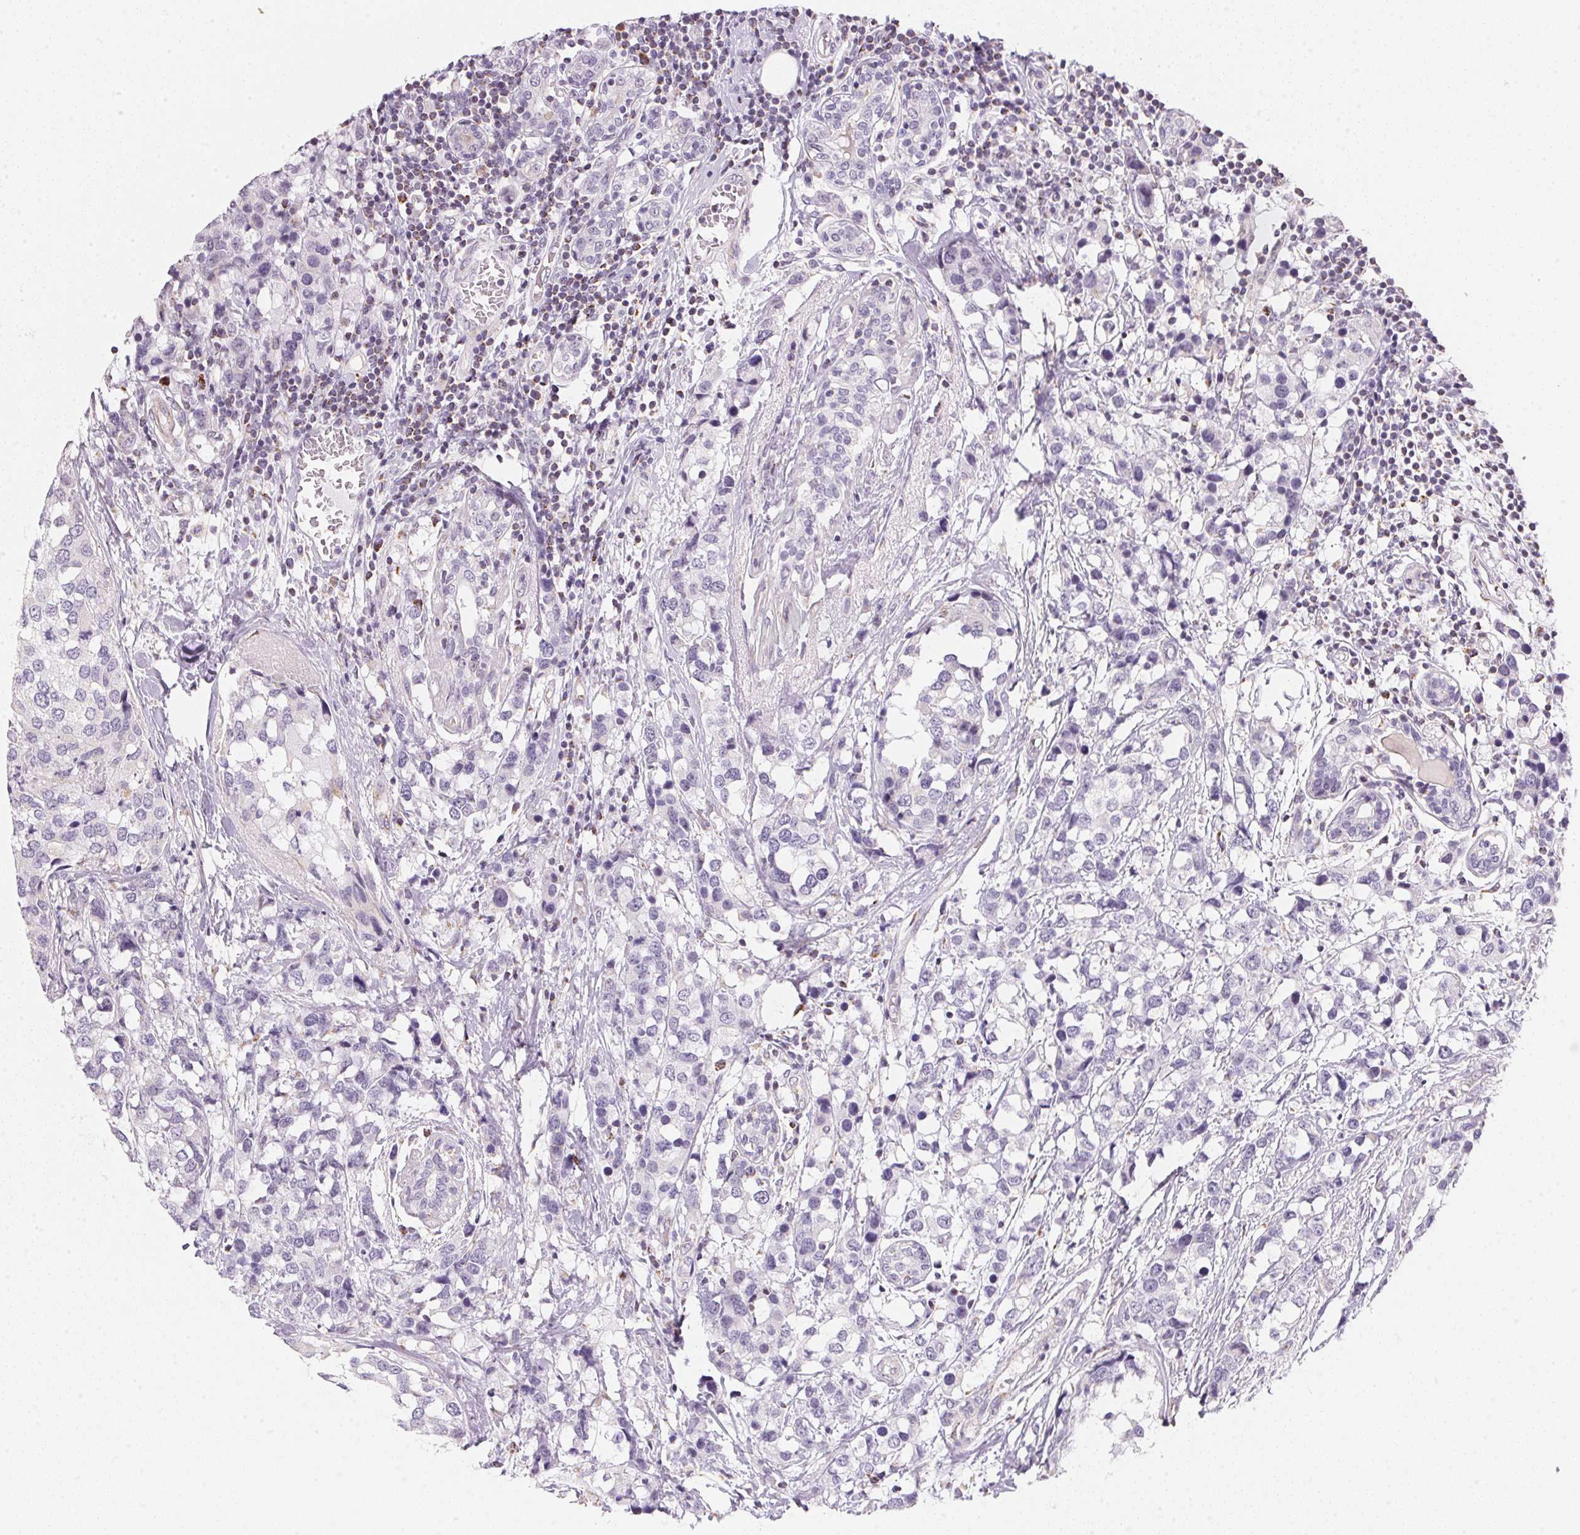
{"staining": {"intensity": "negative", "quantity": "none", "location": "none"}, "tissue": "breast cancer", "cell_type": "Tumor cells", "image_type": "cancer", "snomed": [{"axis": "morphology", "description": "Lobular carcinoma"}, {"axis": "topography", "description": "Breast"}], "caption": "IHC of human breast cancer shows no staining in tumor cells. (Stains: DAB immunohistochemistry with hematoxylin counter stain, Microscopy: brightfield microscopy at high magnification).", "gene": "GIPC2", "patient": {"sex": "female", "age": 59}}